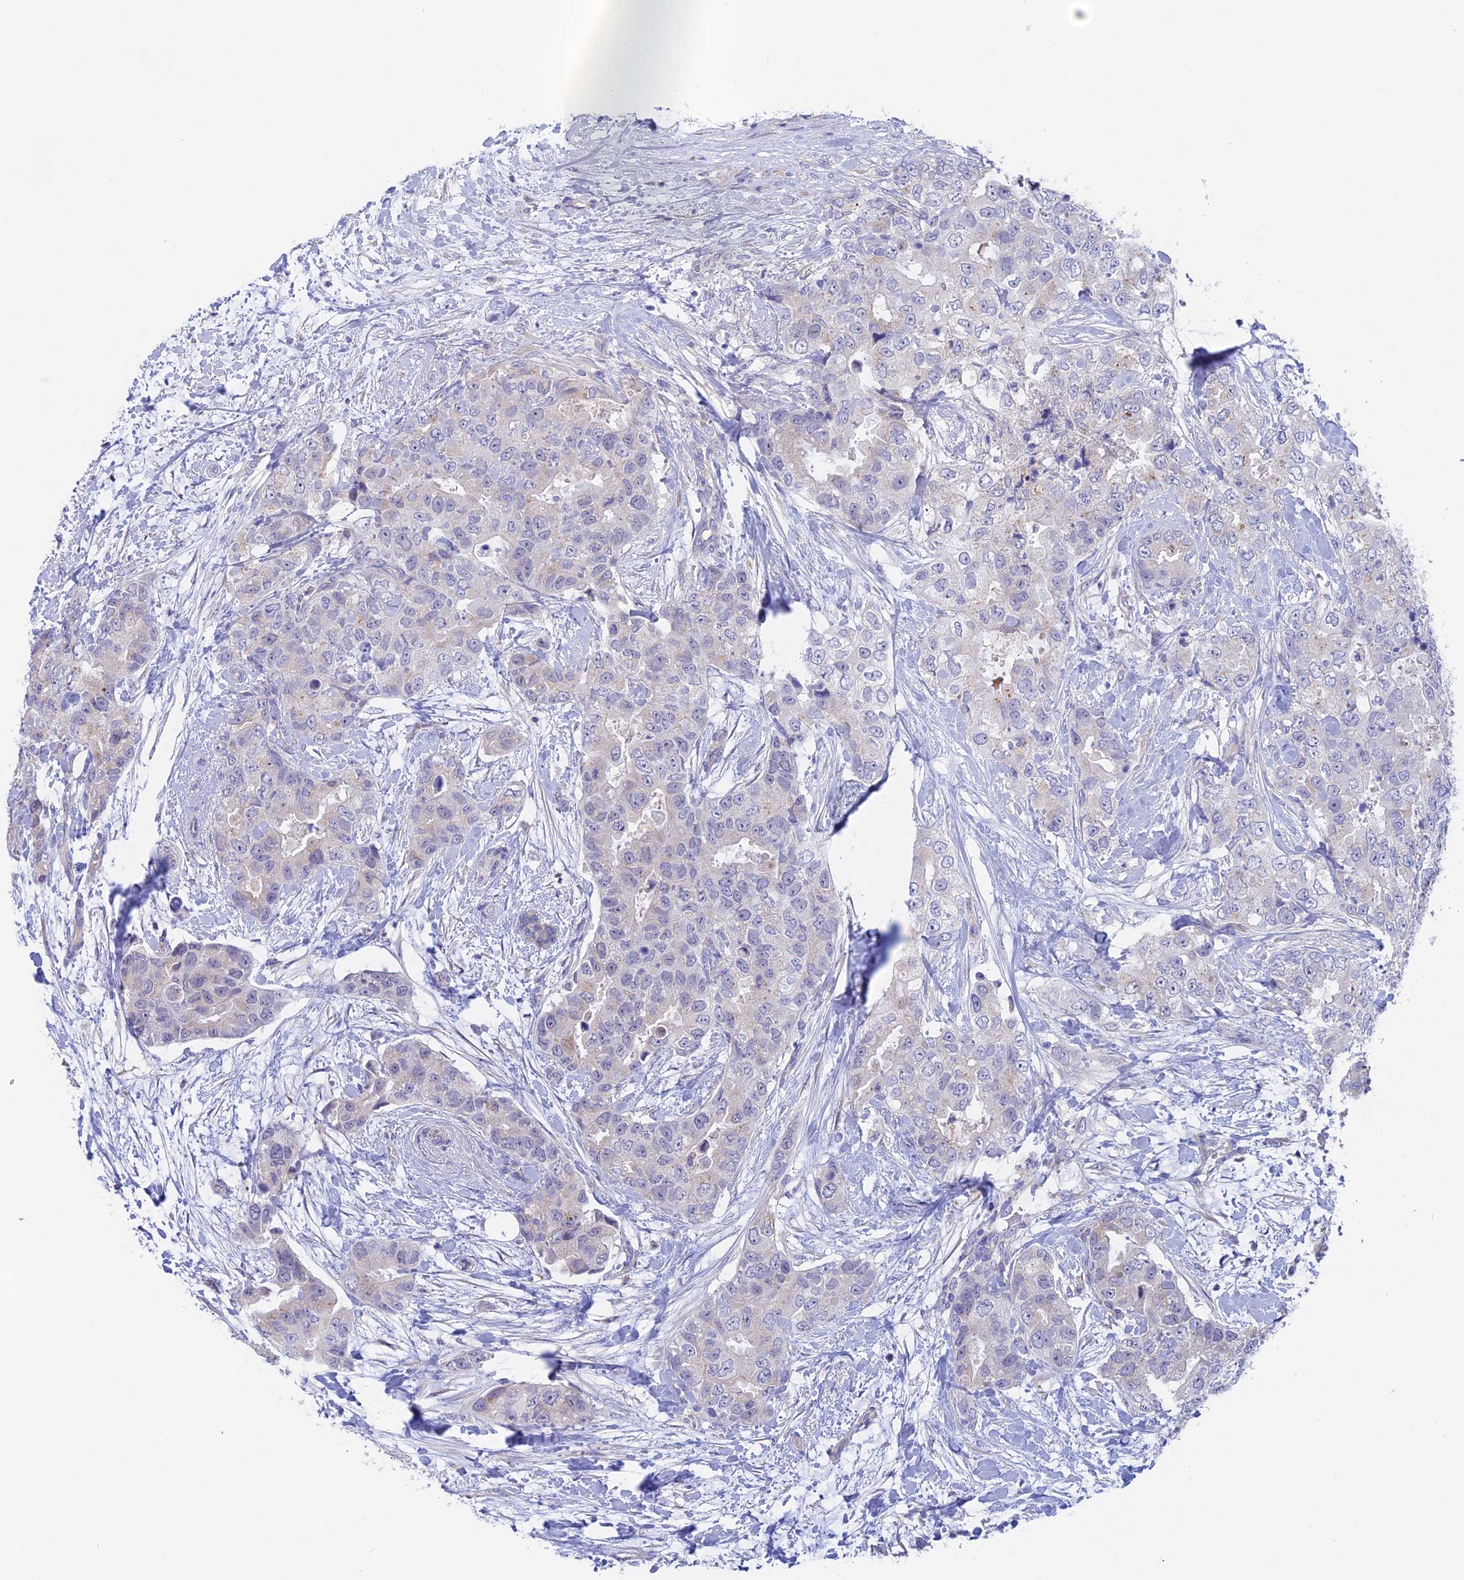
{"staining": {"intensity": "negative", "quantity": "none", "location": "none"}, "tissue": "breast cancer", "cell_type": "Tumor cells", "image_type": "cancer", "snomed": [{"axis": "morphology", "description": "Duct carcinoma"}, {"axis": "topography", "description": "Breast"}], "caption": "Immunohistochemistry (IHC) image of neoplastic tissue: breast cancer (invasive ductal carcinoma) stained with DAB (3,3'-diaminobenzidine) demonstrates no significant protein expression in tumor cells.", "gene": "GLB1L", "patient": {"sex": "female", "age": 62}}